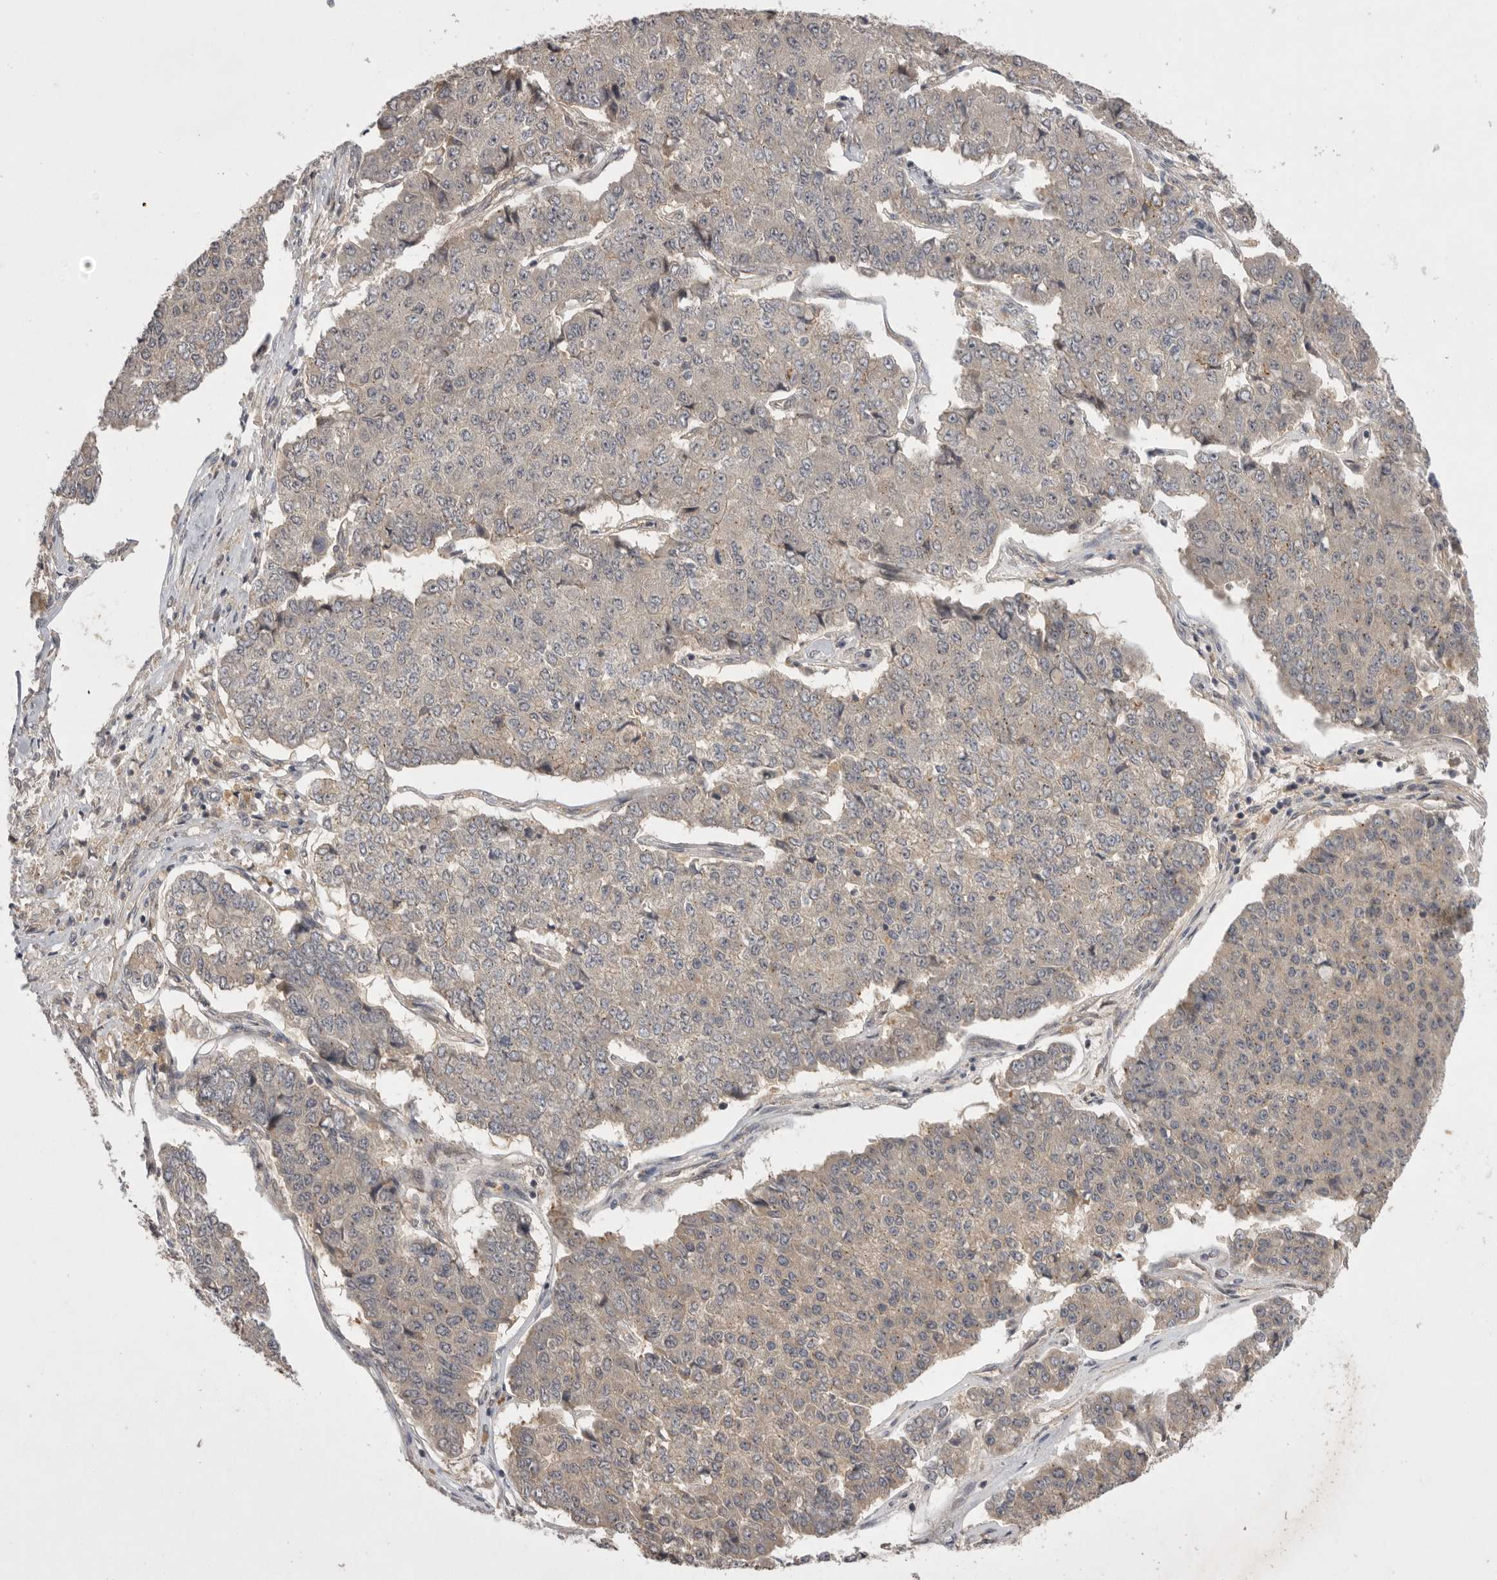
{"staining": {"intensity": "negative", "quantity": "none", "location": "none"}, "tissue": "pancreatic cancer", "cell_type": "Tumor cells", "image_type": "cancer", "snomed": [{"axis": "morphology", "description": "Adenocarcinoma, NOS"}, {"axis": "topography", "description": "Pancreas"}], "caption": "Immunohistochemical staining of human pancreatic cancer displays no significant staining in tumor cells.", "gene": "NRCAM", "patient": {"sex": "male", "age": 50}}